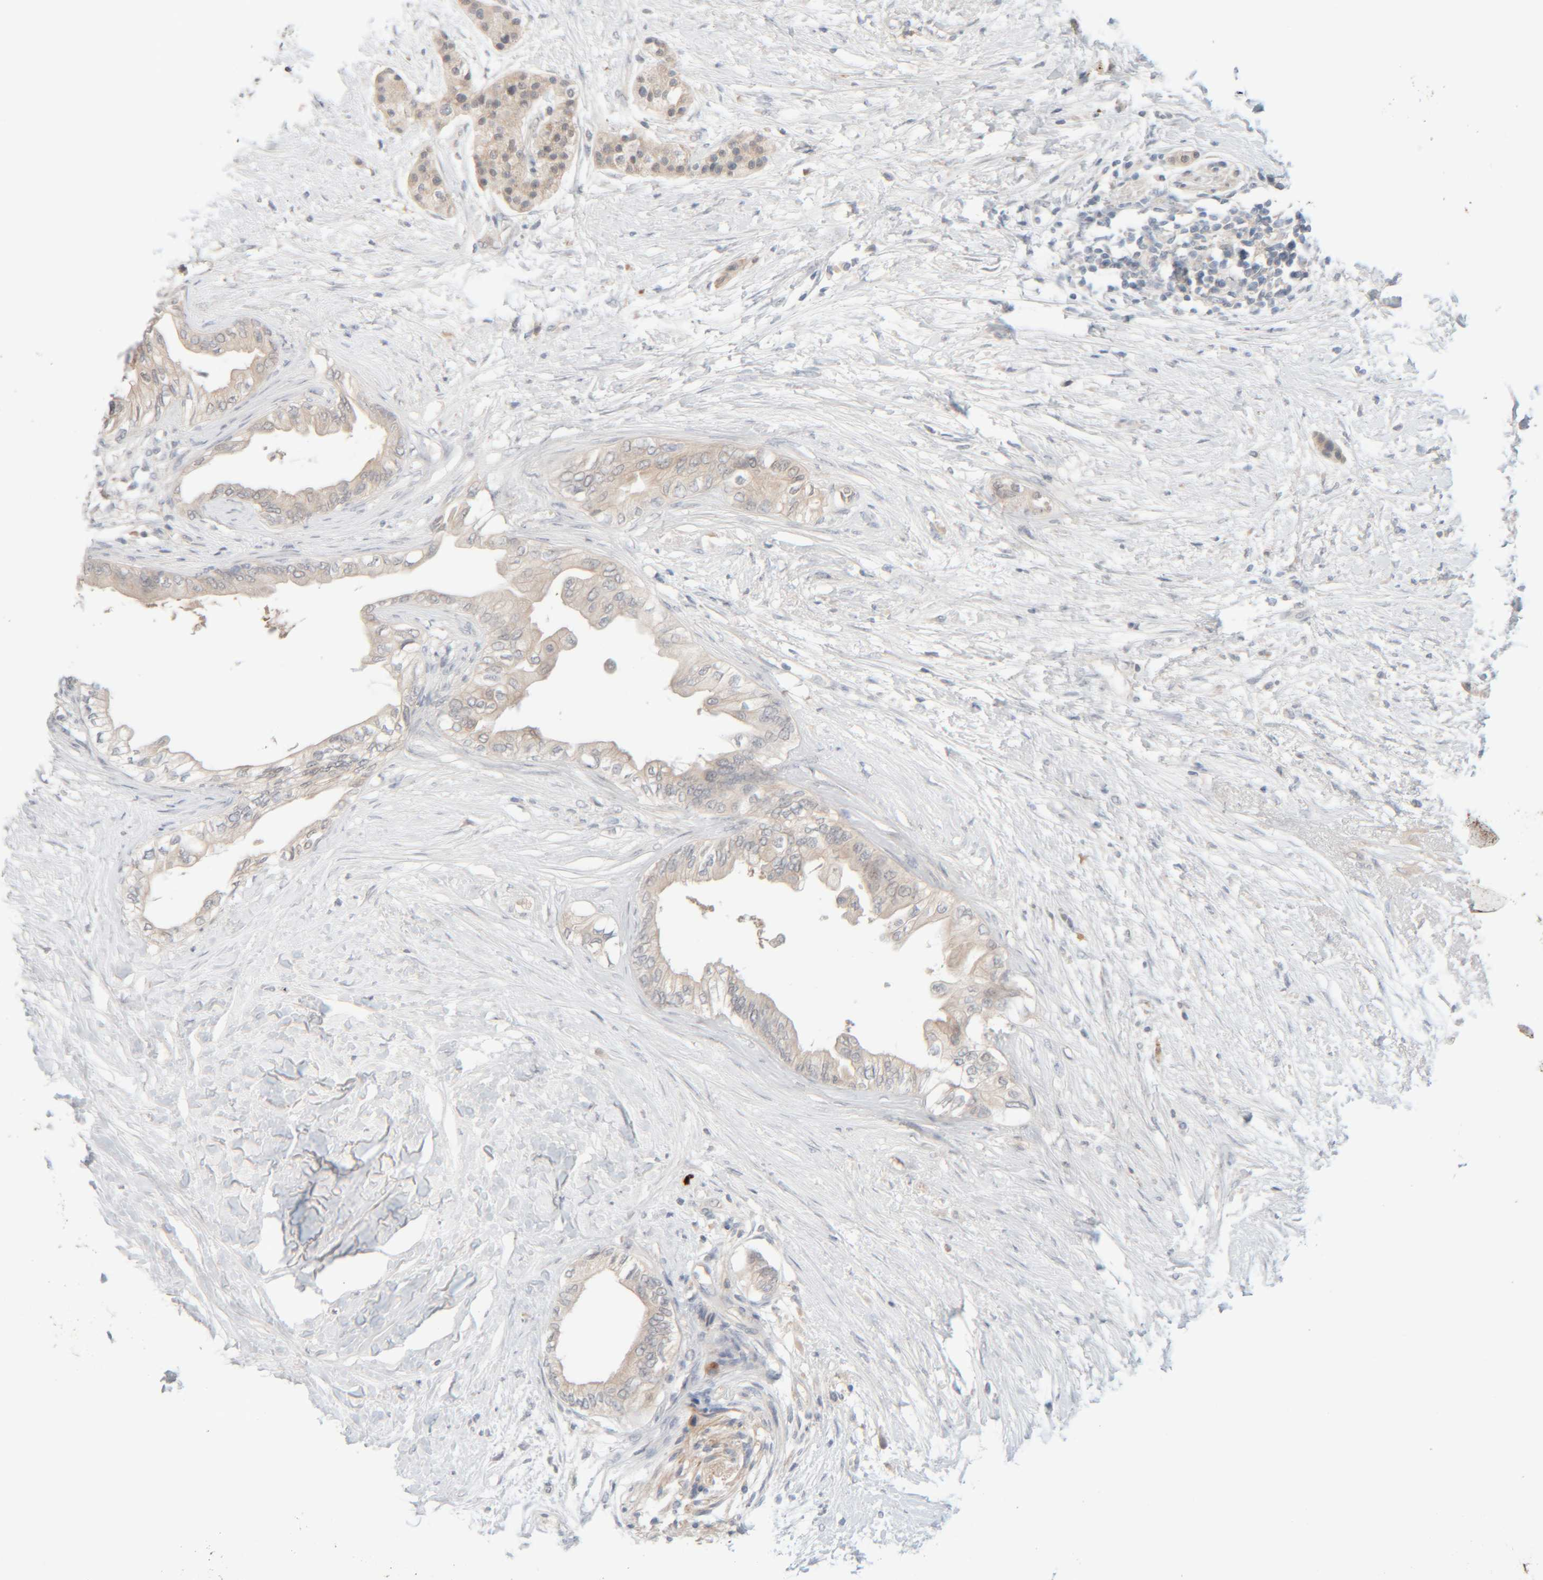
{"staining": {"intensity": "negative", "quantity": "none", "location": "none"}, "tissue": "pancreatic cancer", "cell_type": "Tumor cells", "image_type": "cancer", "snomed": [{"axis": "morphology", "description": "Normal tissue, NOS"}, {"axis": "morphology", "description": "Adenocarcinoma, NOS"}, {"axis": "topography", "description": "Pancreas"}, {"axis": "topography", "description": "Duodenum"}], "caption": "Tumor cells are negative for brown protein staining in adenocarcinoma (pancreatic). (Brightfield microscopy of DAB (3,3'-diaminobenzidine) immunohistochemistry (IHC) at high magnification).", "gene": "CHKA", "patient": {"sex": "female", "age": 60}}